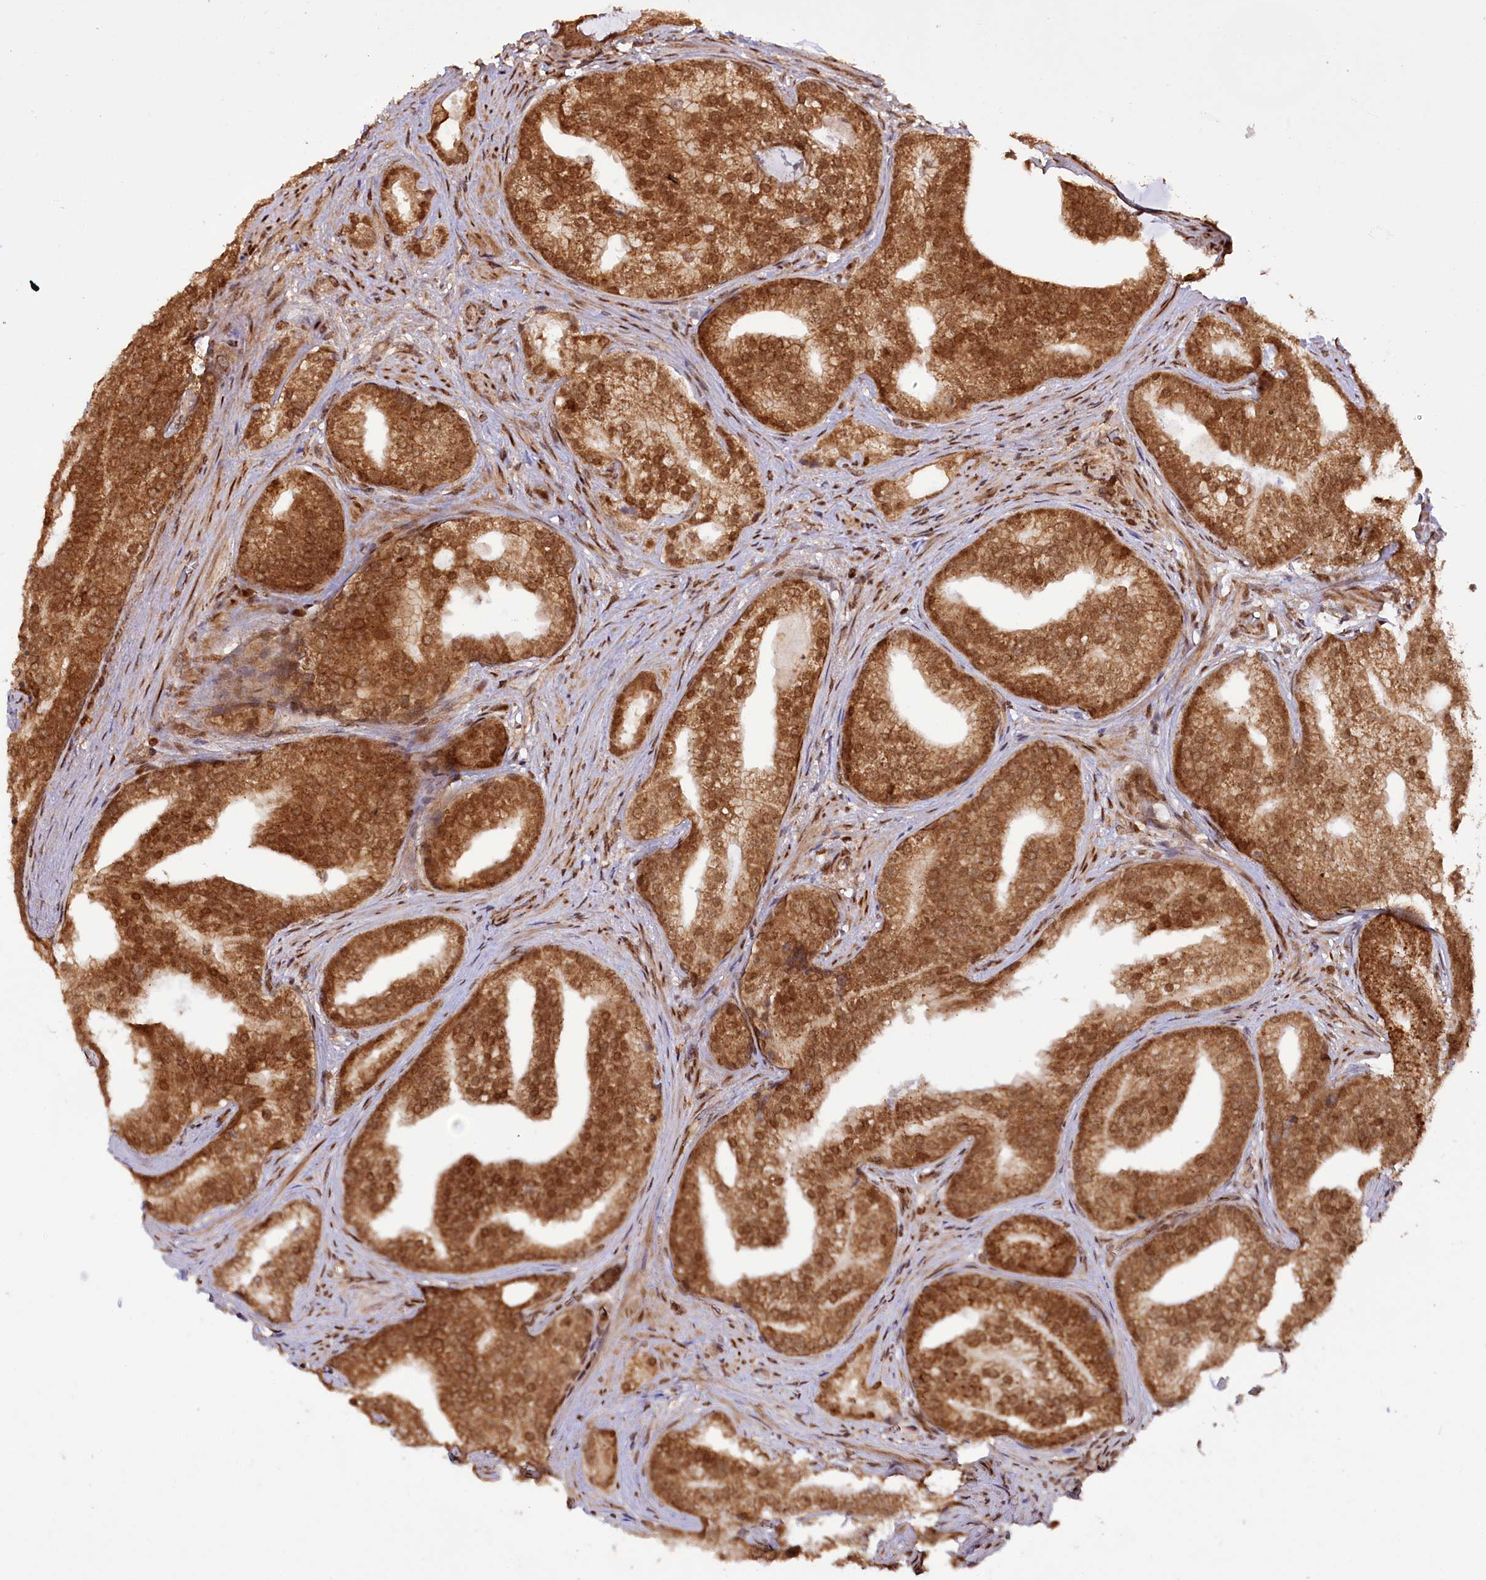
{"staining": {"intensity": "strong", "quantity": ">75%", "location": "cytoplasmic/membranous,nuclear"}, "tissue": "prostate cancer", "cell_type": "Tumor cells", "image_type": "cancer", "snomed": [{"axis": "morphology", "description": "Adenocarcinoma, Low grade"}, {"axis": "topography", "description": "Prostate"}], "caption": "IHC (DAB (3,3'-diaminobenzidine)) staining of human adenocarcinoma (low-grade) (prostate) shows strong cytoplasmic/membranous and nuclear protein expression in approximately >75% of tumor cells.", "gene": "PHC3", "patient": {"sex": "male", "age": 71}}